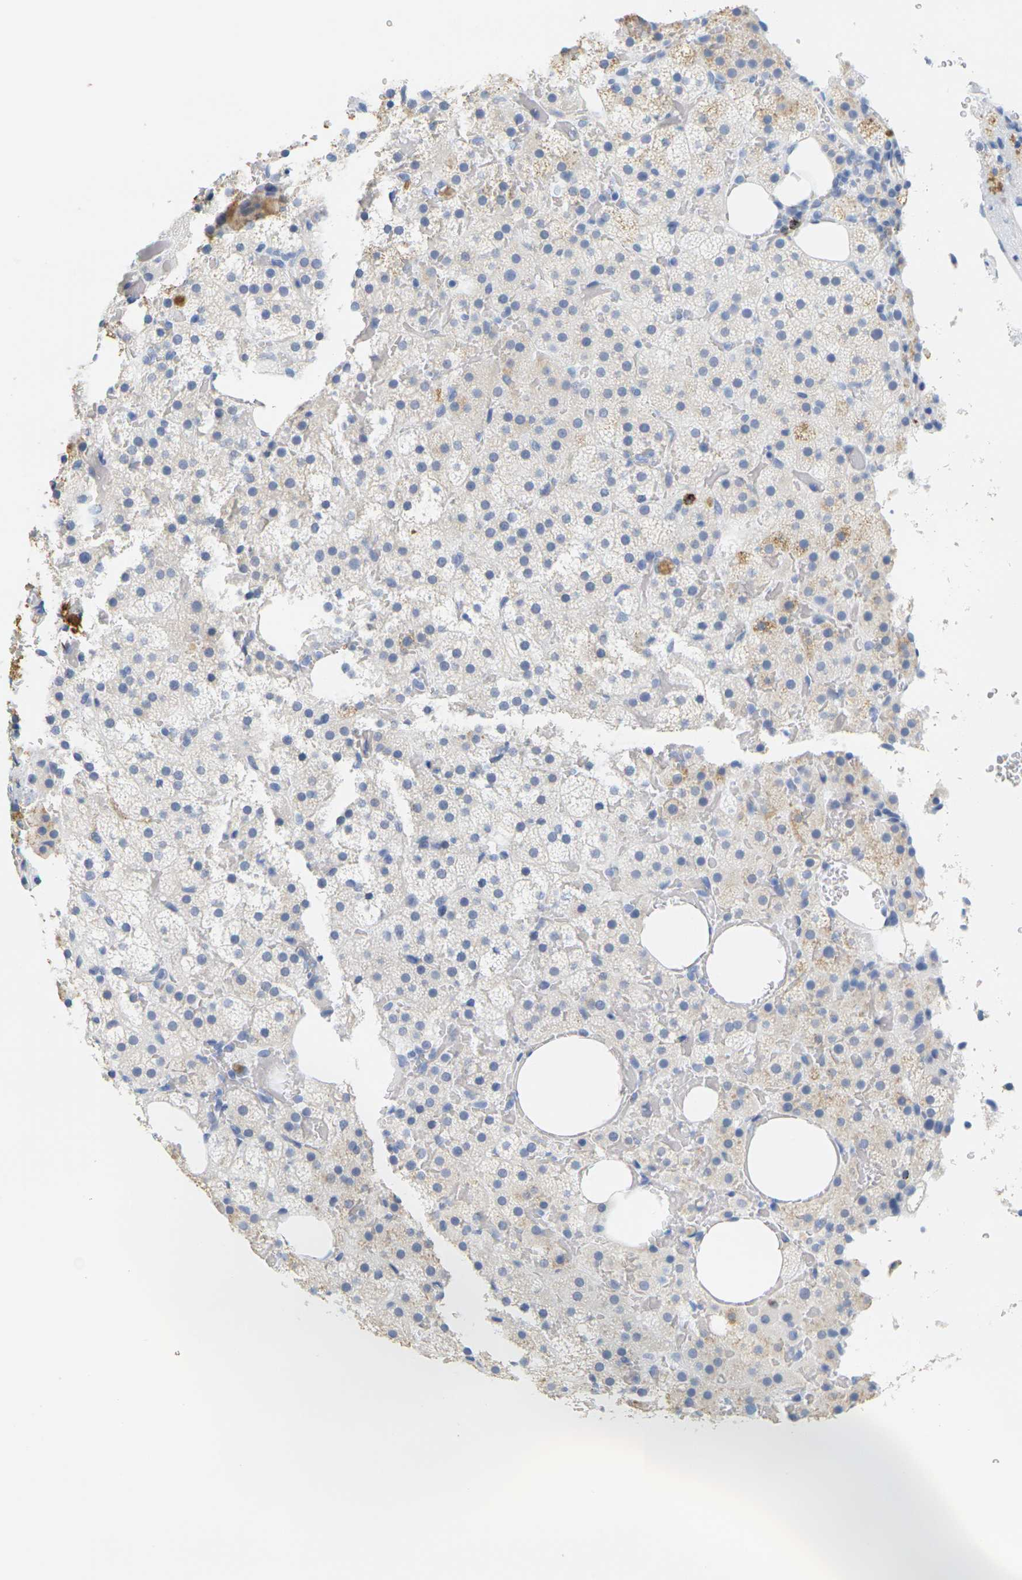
{"staining": {"intensity": "negative", "quantity": "none", "location": "none"}, "tissue": "adrenal gland", "cell_type": "Glandular cells", "image_type": "normal", "snomed": [{"axis": "morphology", "description": "Normal tissue, NOS"}, {"axis": "topography", "description": "Adrenal gland"}], "caption": "Glandular cells are negative for brown protein staining in benign adrenal gland. Nuclei are stained in blue.", "gene": "HLA", "patient": {"sex": "female", "age": 59}}